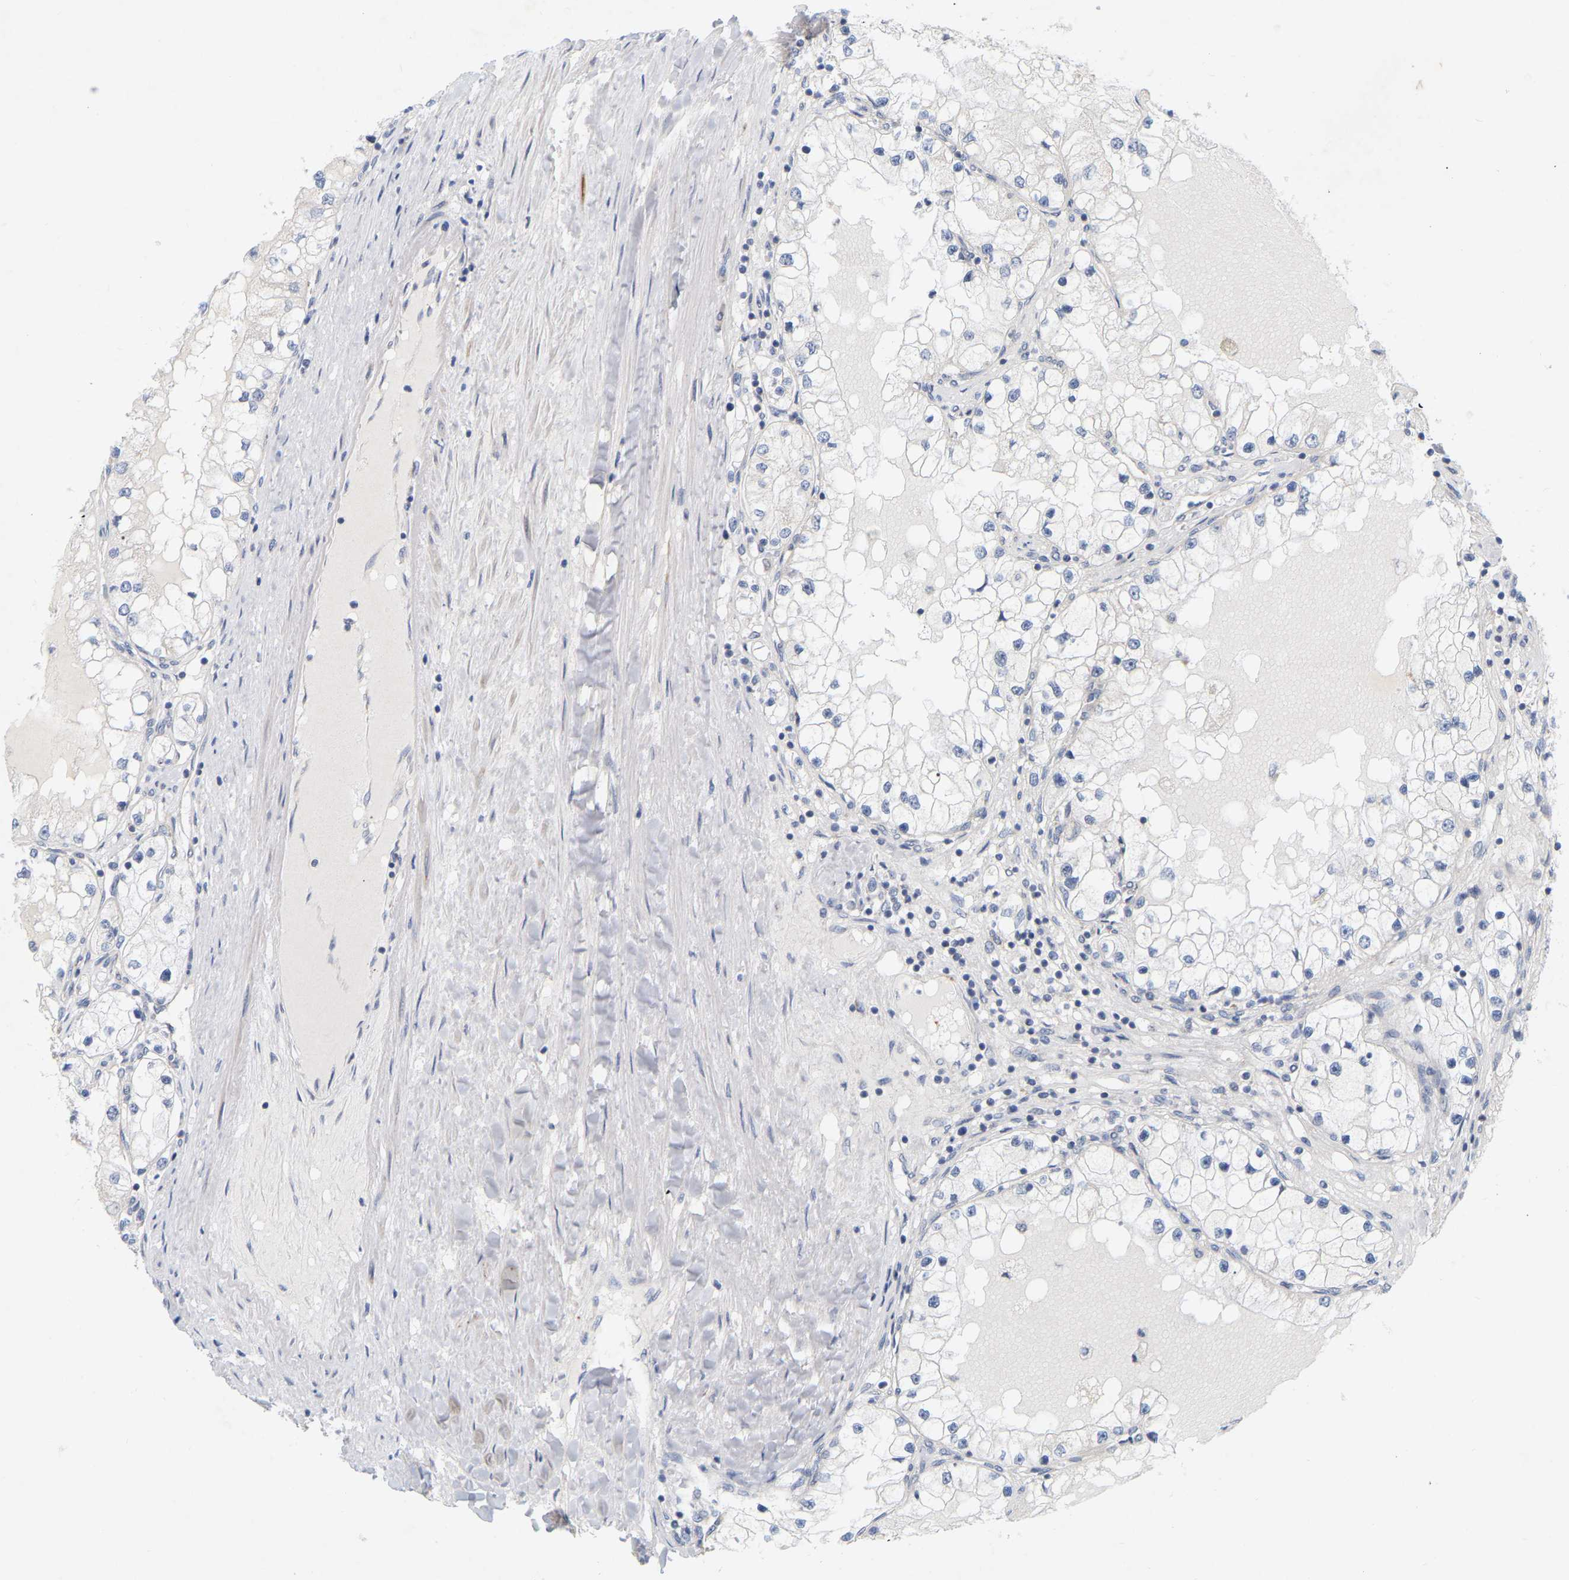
{"staining": {"intensity": "negative", "quantity": "none", "location": "none"}, "tissue": "renal cancer", "cell_type": "Tumor cells", "image_type": "cancer", "snomed": [{"axis": "morphology", "description": "Adenocarcinoma, NOS"}, {"axis": "topography", "description": "Kidney"}], "caption": "Micrograph shows no protein staining in tumor cells of renal adenocarcinoma tissue. (Brightfield microscopy of DAB (3,3'-diaminobenzidine) immunohistochemistry (IHC) at high magnification).", "gene": "MINDY4", "patient": {"sex": "male", "age": 68}}